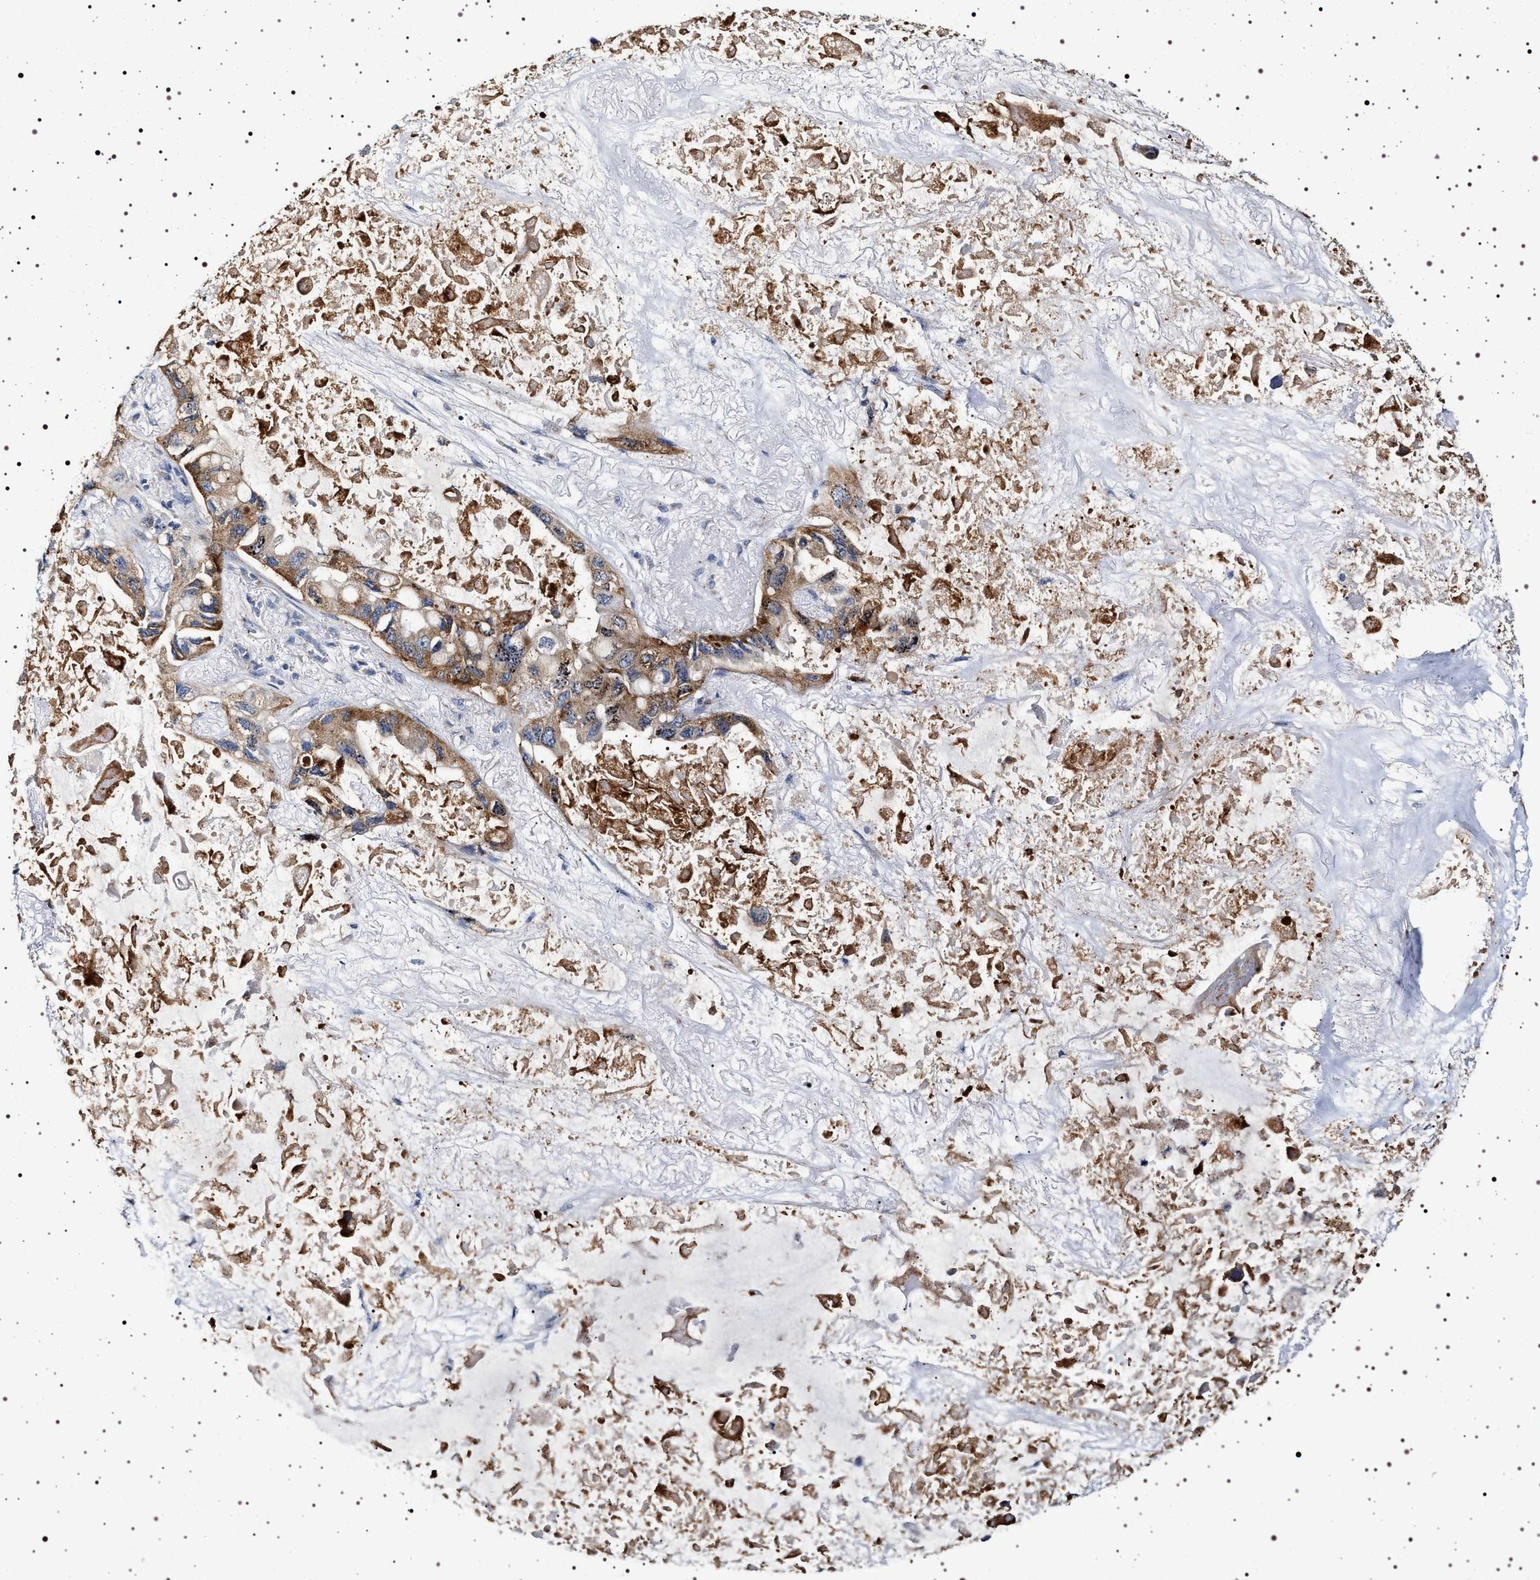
{"staining": {"intensity": "moderate", "quantity": ">75%", "location": "cytoplasmic/membranous"}, "tissue": "lung cancer", "cell_type": "Tumor cells", "image_type": "cancer", "snomed": [{"axis": "morphology", "description": "Squamous cell carcinoma, NOS"}, {"axis": "topography", "description": "Lung"}], "caption": "Protein staining reveals moderate cytoplasmic/membranous positivity in about >75% of tumor cells in lung squamous cell carcinoma. Ihc stains the protein of interest in brown and the nuclei are stained blue.", "gene": "NAALADL2", "patient": {"sex": "female", "age": 73}}